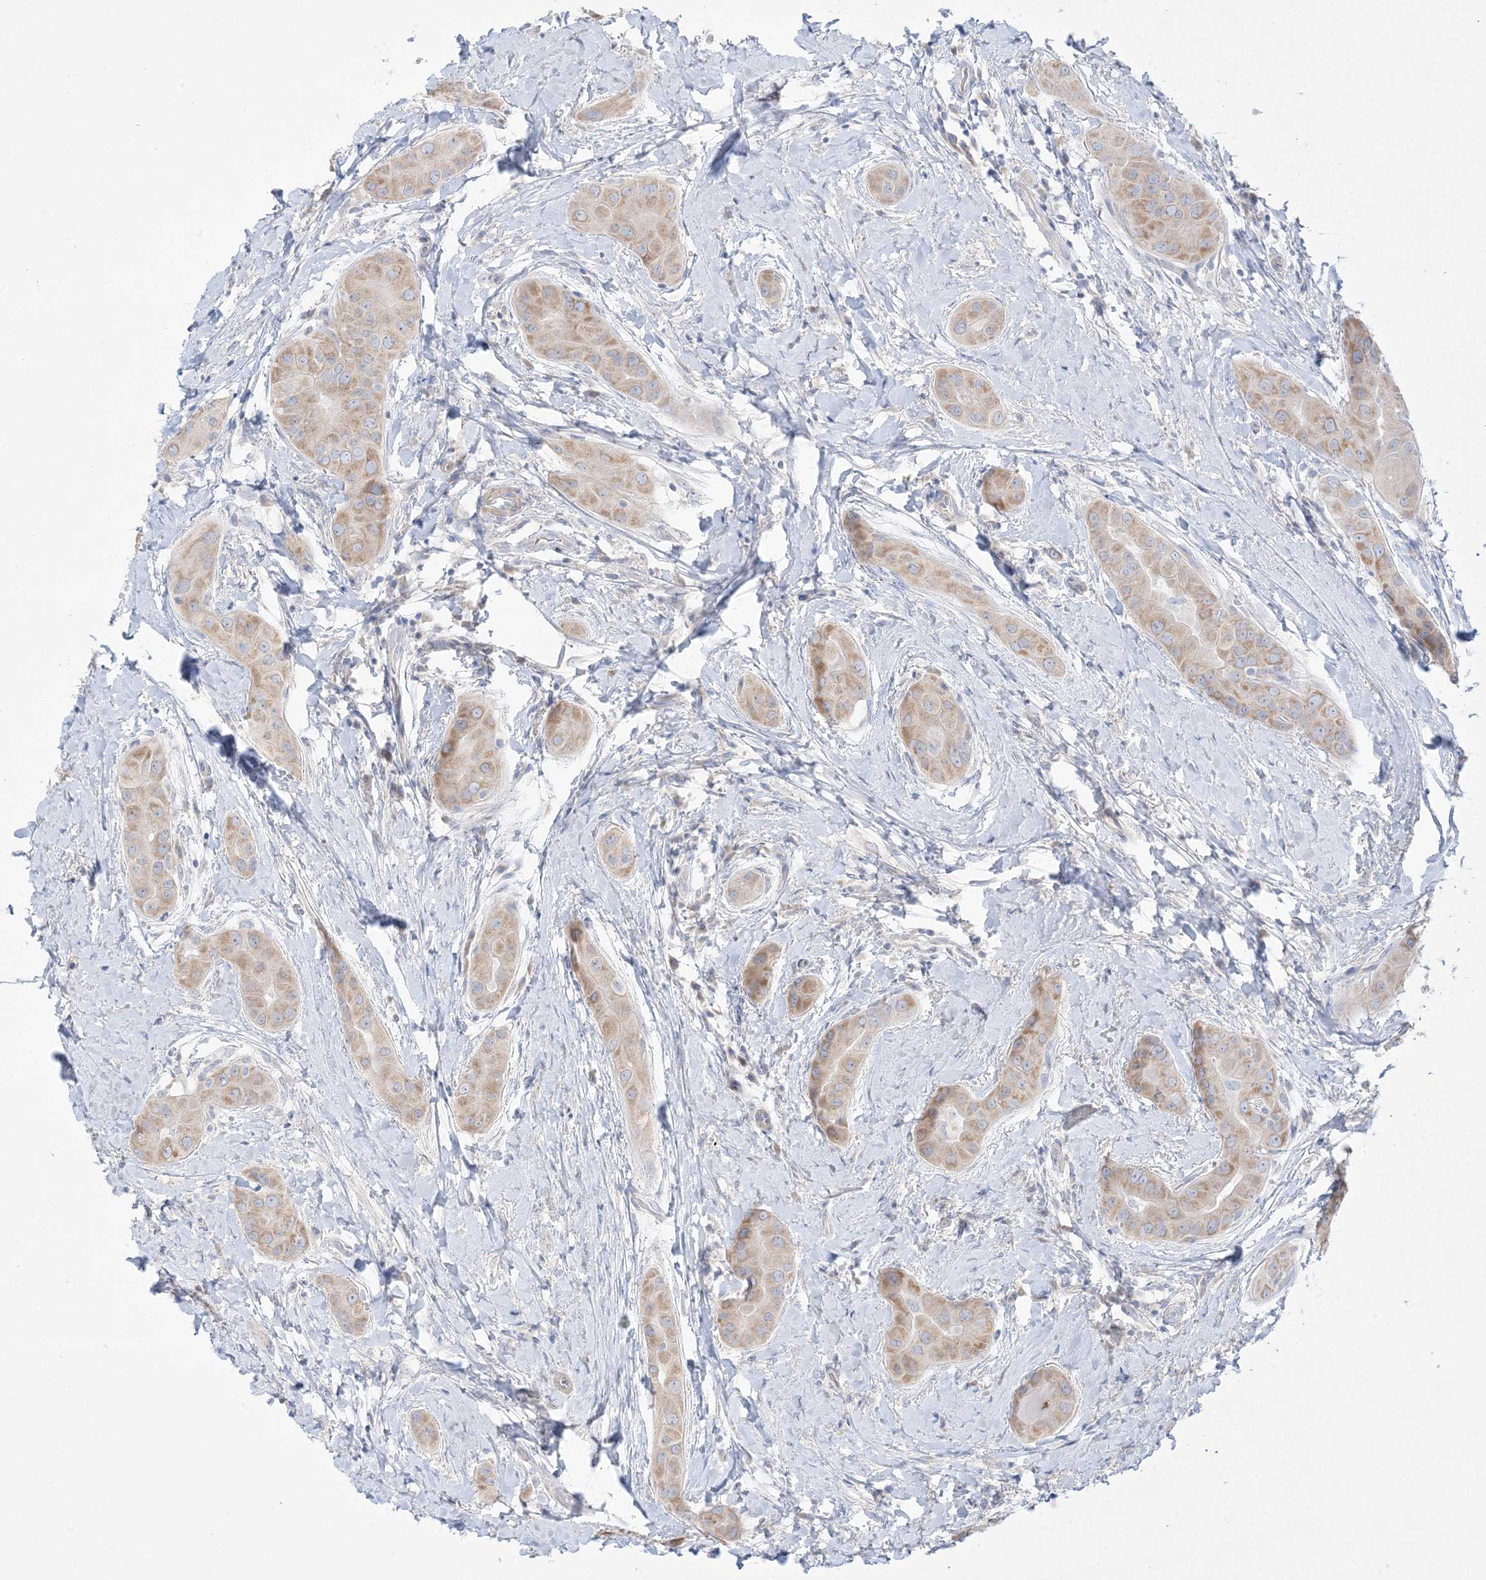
{"staining": {"intensity": "weak", "quantity": ">75%", "location": "cytoplasmic/membranous"}, "tissue": "thyroid cancer", "cell_type": "Tumor cells", "image_type": "cancer", "snomed": [{"axis": "morphology", "description": "Papillary adenocarcinoma, NOS"}, {"axis": "topography", "description": "Thyroid gland"}], "caption": "Brown immunohistochemical staining in papillary adenocarcinoma (thyroid) reveals weak cytoplasmic/membranous expression in about >75% of tumor cells.", "gene": "FAM184A", "patient": {"sex": "male", "age": 33}}